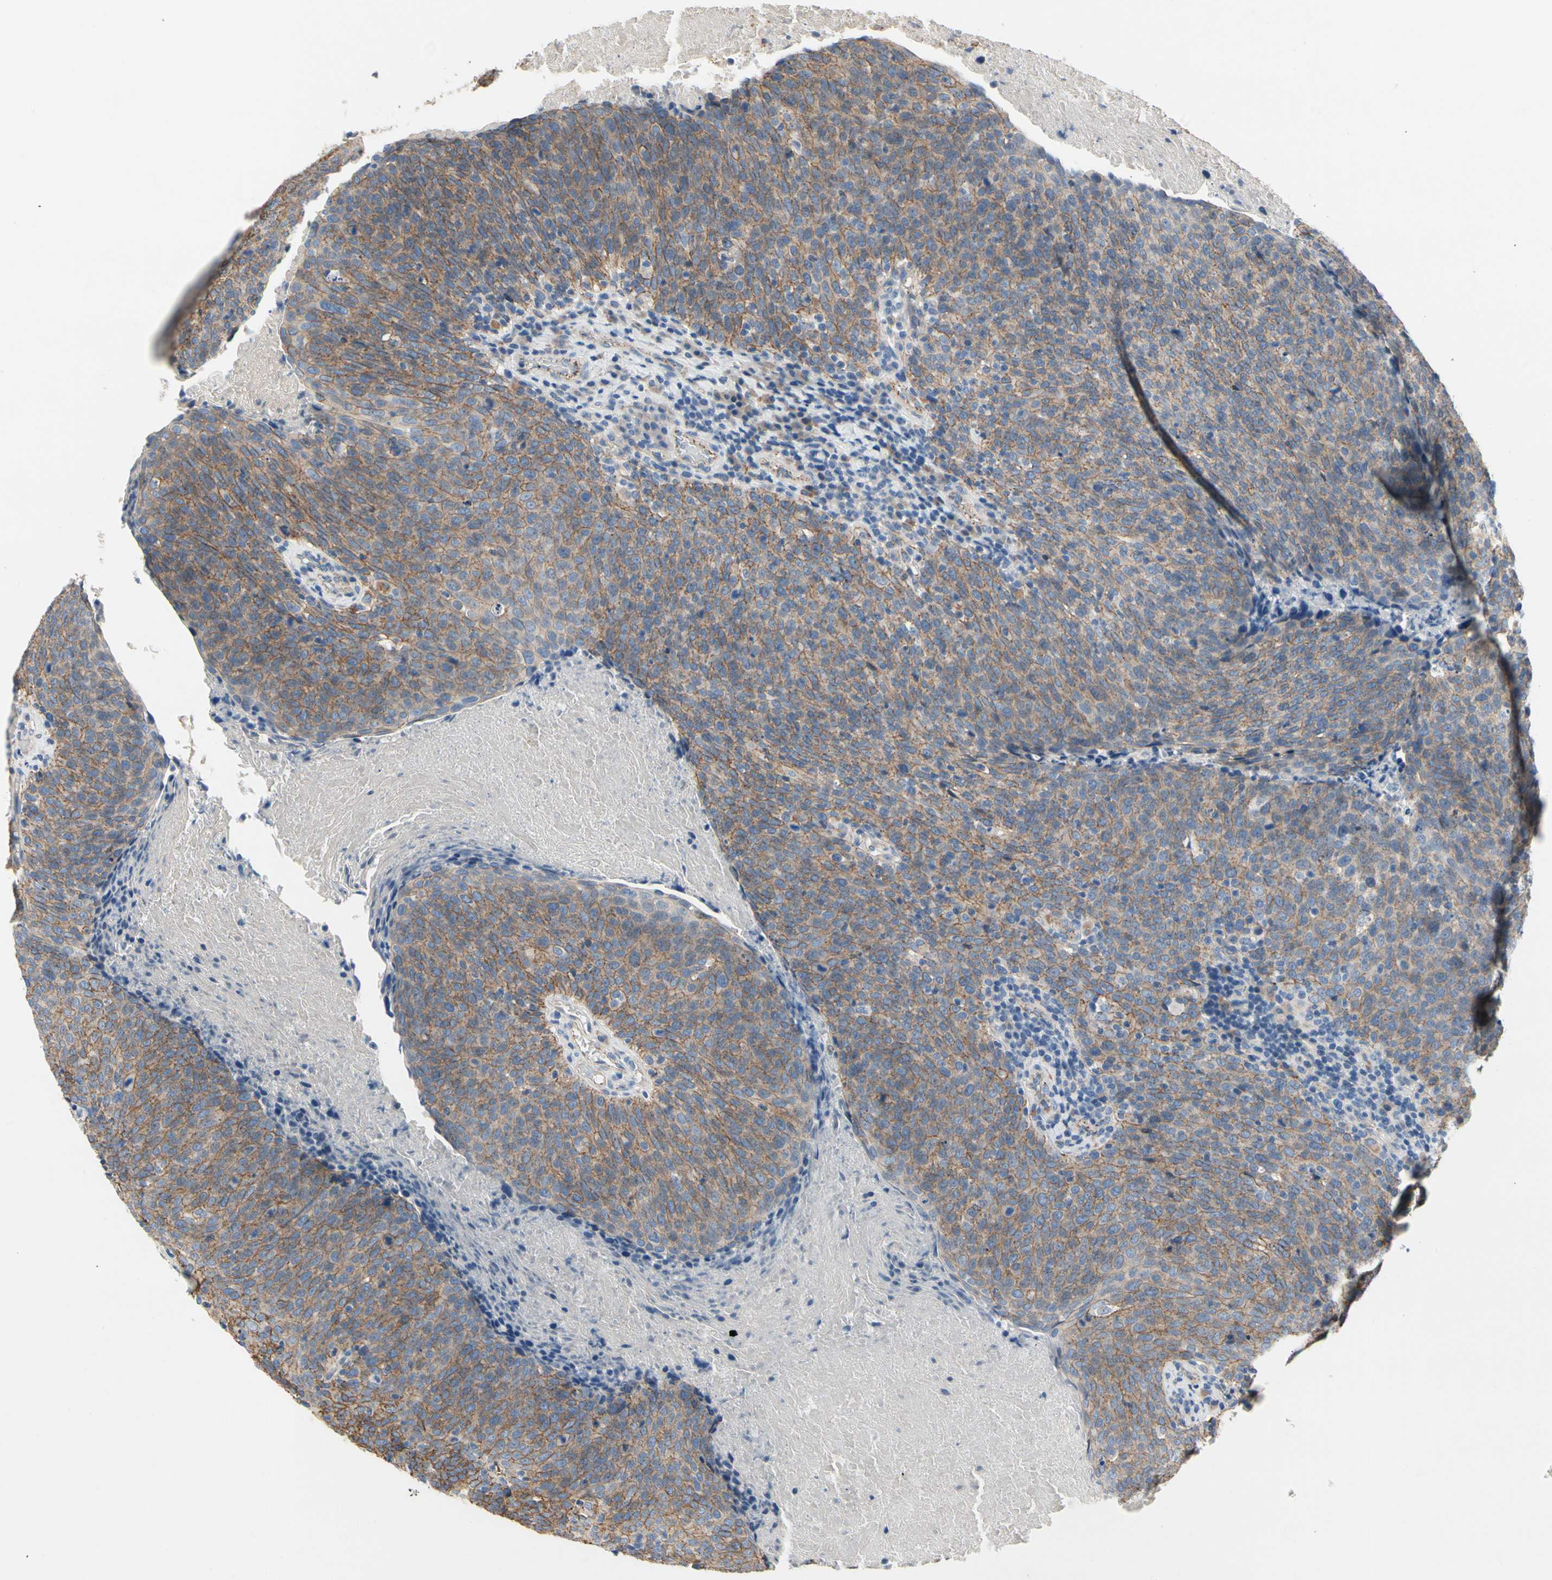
{"staining": {"intensity": "moderate", "quantity": "25%-75%", "location": "cytoplasmic/membranous"}, "tissue": "head and neck cancer", "cell_type": "Tumor cells", "image_type": "cancer", "snomed": [{"axis": "morphology", "description": "Squamous cell carcinoma, NOS"}, {"axis": "morphology", "description": "Squamous cell carcinoma, metastatic, NOS"}, {"axis": "topography", "description": "Lymph node"}, {"axis": "topography", "description": "Head-Neck"}], "caption": "Immunohistochemistry (DAB (3,3'-diaminobenzidine)) staining of human head and neck squamous cell carcinoma exhibits moderate cytoplasmic/membranous protein staining in approximately 25%-75% of tumor cells.", "gene": "LGR6", "patient": {"sex": "male", "age": 62}}